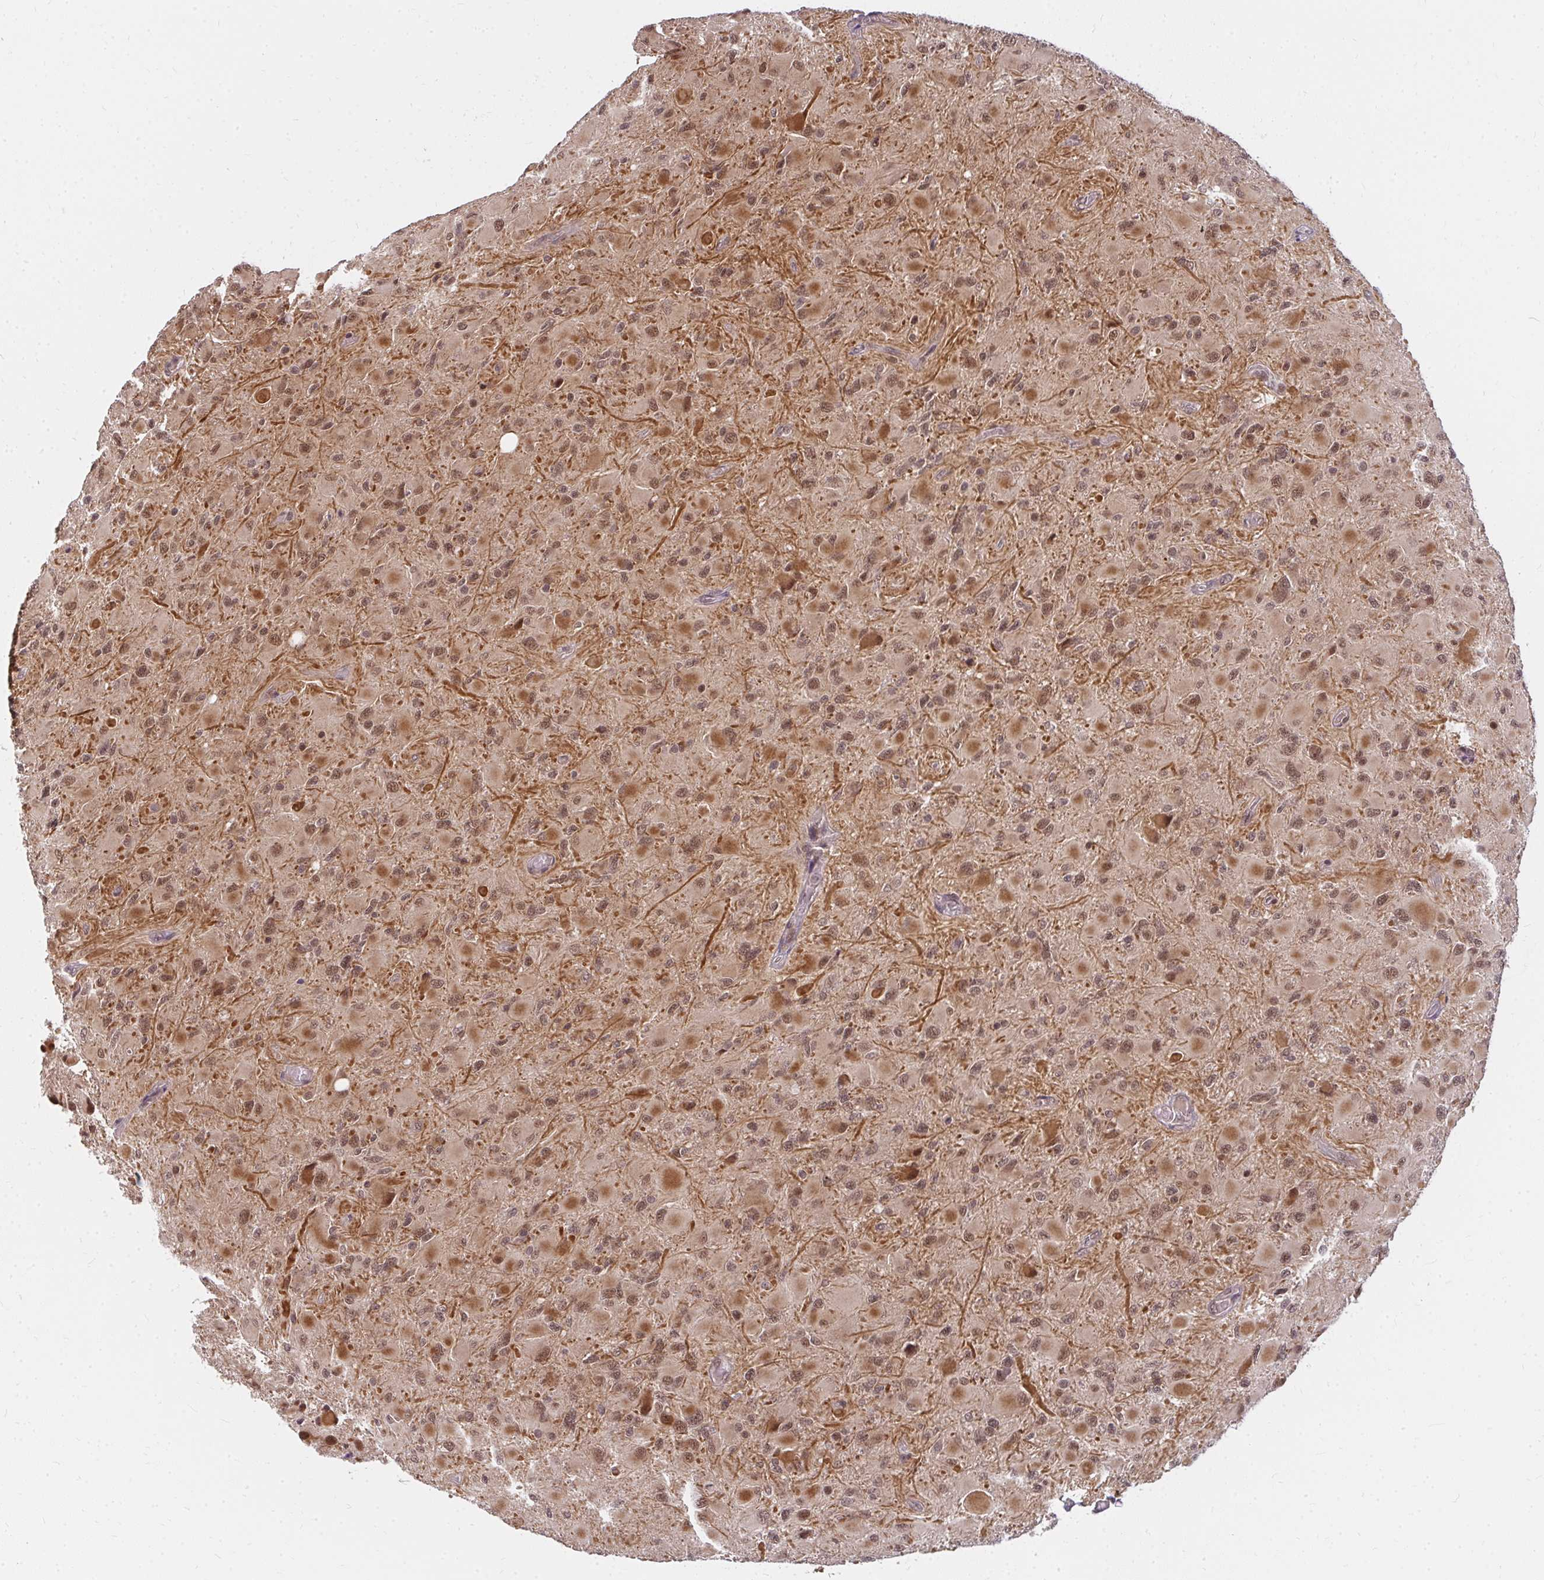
{"staining": {"intensity": "moderate", "quantity": ">75%", "location": "cytoplasmic/membranous,nuclear"}, "tissue": "glioma", "cell_type": "Tumor cells", "image_type": "cancer", "snomed": [{"axis": "morphology", "description": "Glioma, malignant, High grade"}, {"axis": "topography", "description": "Cerebral cortex"}], "caption": "This micrograph demonstrates glioma stained with immunohistochemistry (IHC) to label a protein in brown. The cytoplasmic/membranous and nuclear of tumor cells show moderate positivity for the protein. Nuclei are counter-stained blue.", "gene": "GTF3C6", "patient": {"sex": "female", "age": 36}}